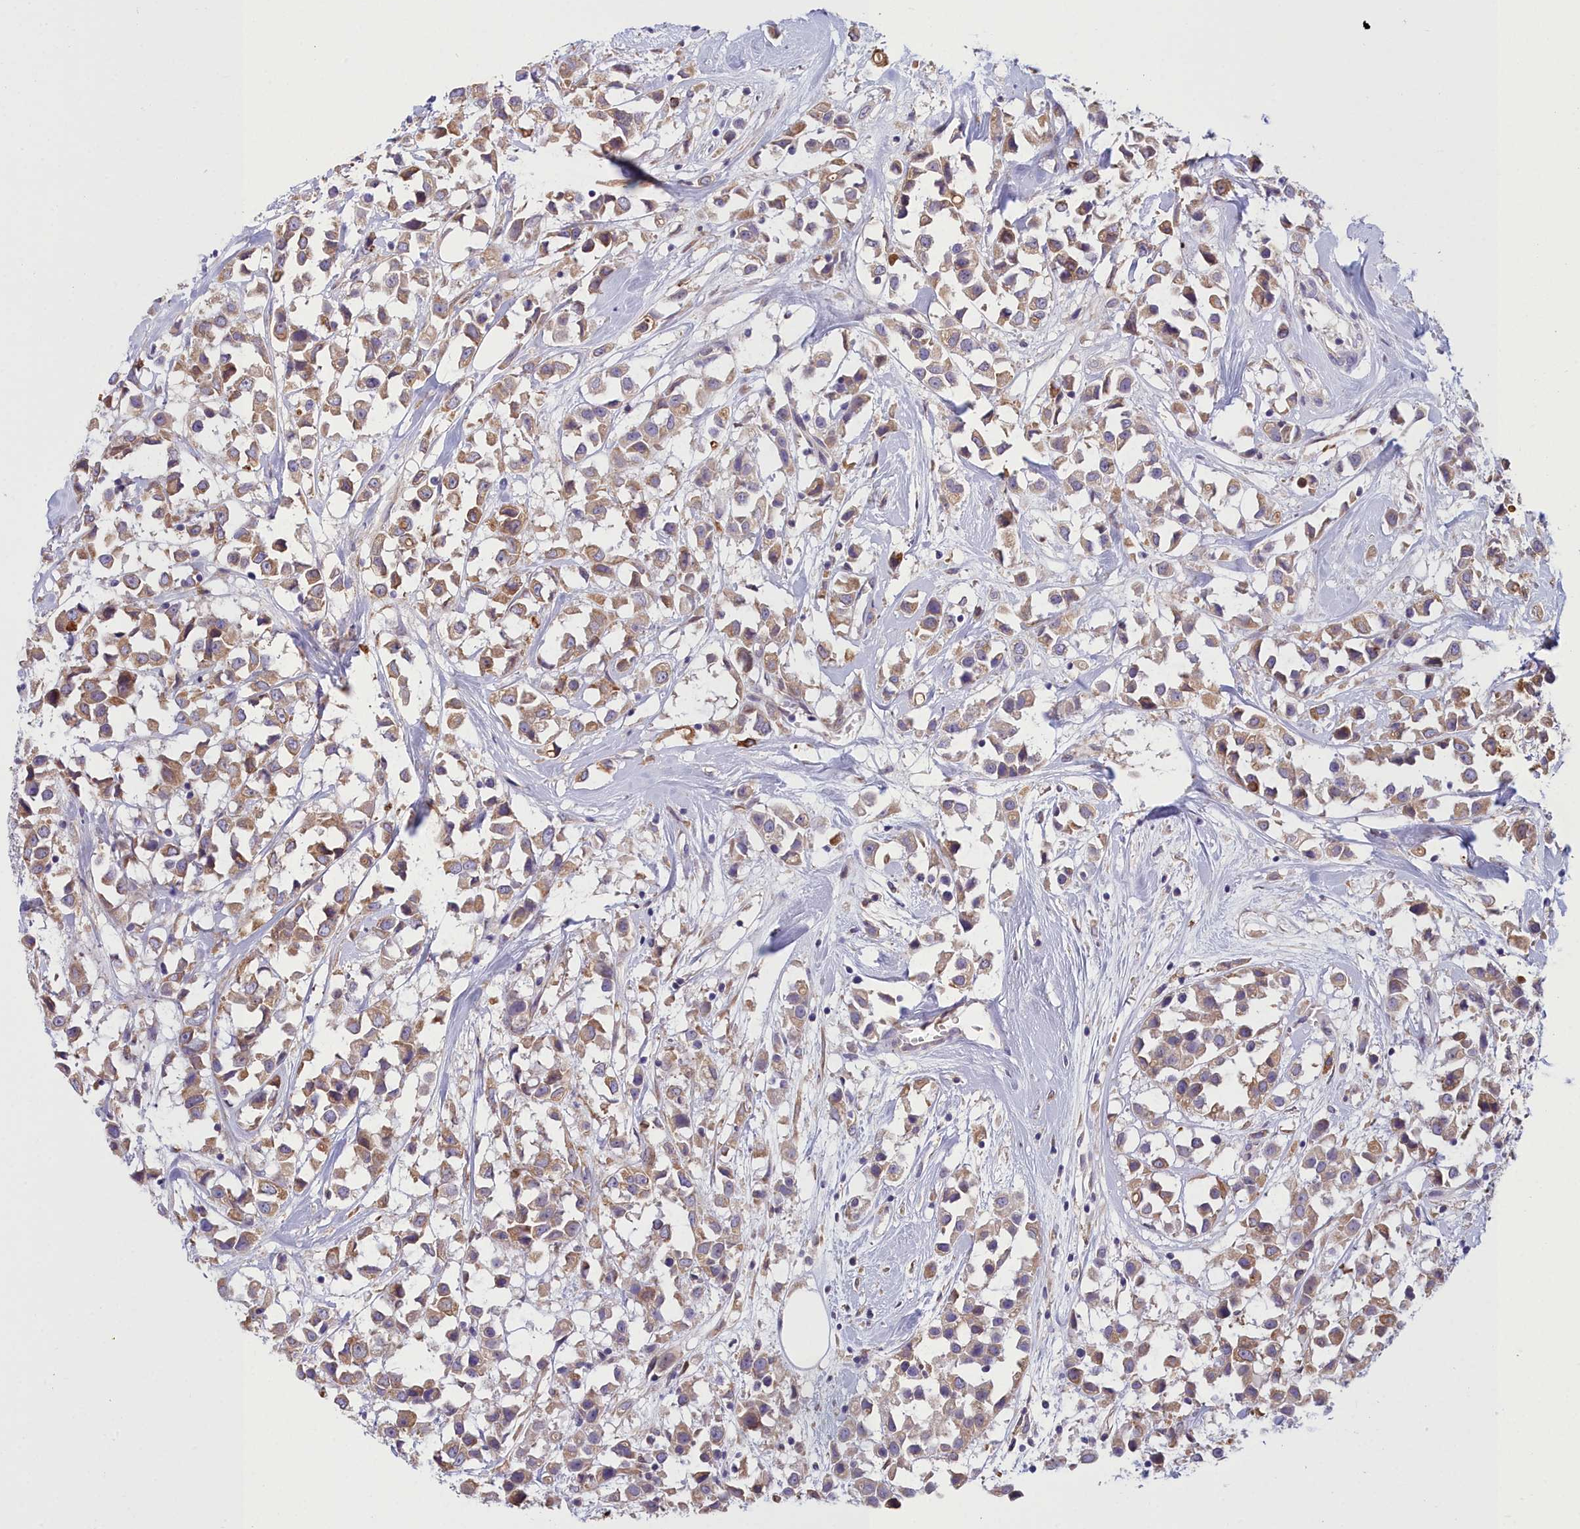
{"staining": {"intensity": "moderate", "quantity": ">75%", "location": "cytoplasmic/membranous"}, "tissue": "breast cancer", "cell_type": "Tumor cells", "image_type": "cancer", "snomed": [{"axis": "morphology", "description": "Duct carcinoma"}, {"axis": "topography", "description": "Breast"}], "caption": "Protein analysis of breast intraductal carcinoma tissue displays moderate cytoplasmic/membranous staining in approximately >75% of tumor cells.", "gene": "HM13", "patient": {"sex": "female", "age": 61}}